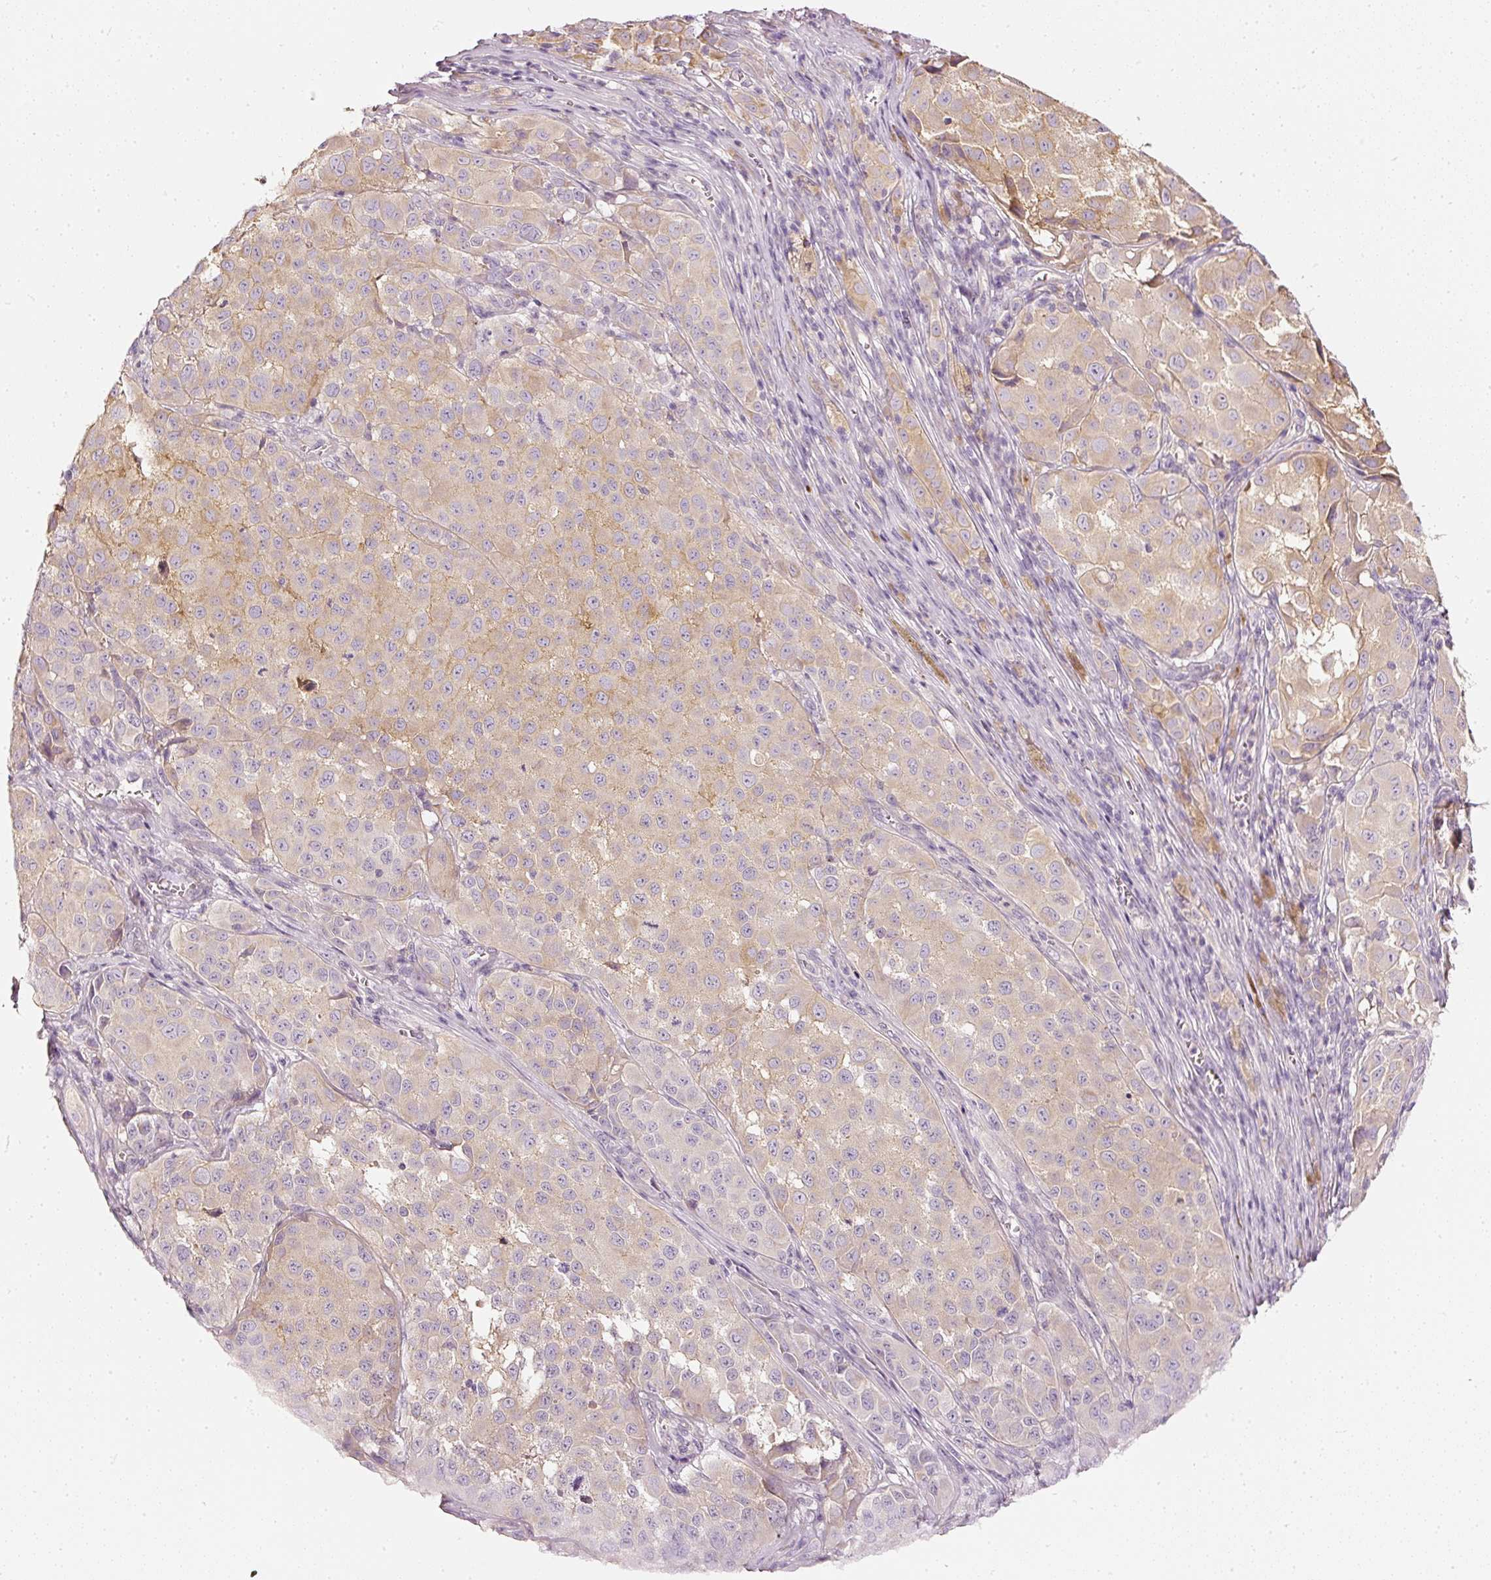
{"staining": {"intensity": "weak", "quantity": "<25%", "location": "cytoplasmic/membranous"}, "tissue": "melanoma", "cell_type": "Tumor cells", "image_type": "cancer", "snomed": [{"axis": "morphology", "description": "Malignant melanoma, NOS"}, {"axis": "topography", "description": "Skin"}], "caption": "Immunohistochemistry (IHC) of melanoma shows no staining in tumor cells. (DAB (3,3'-diaminobenzidine) immunohistochemistry with hematoxylin counter stain).", "gene": "CNP", "patient": {"sex": "male", "age": 64}}